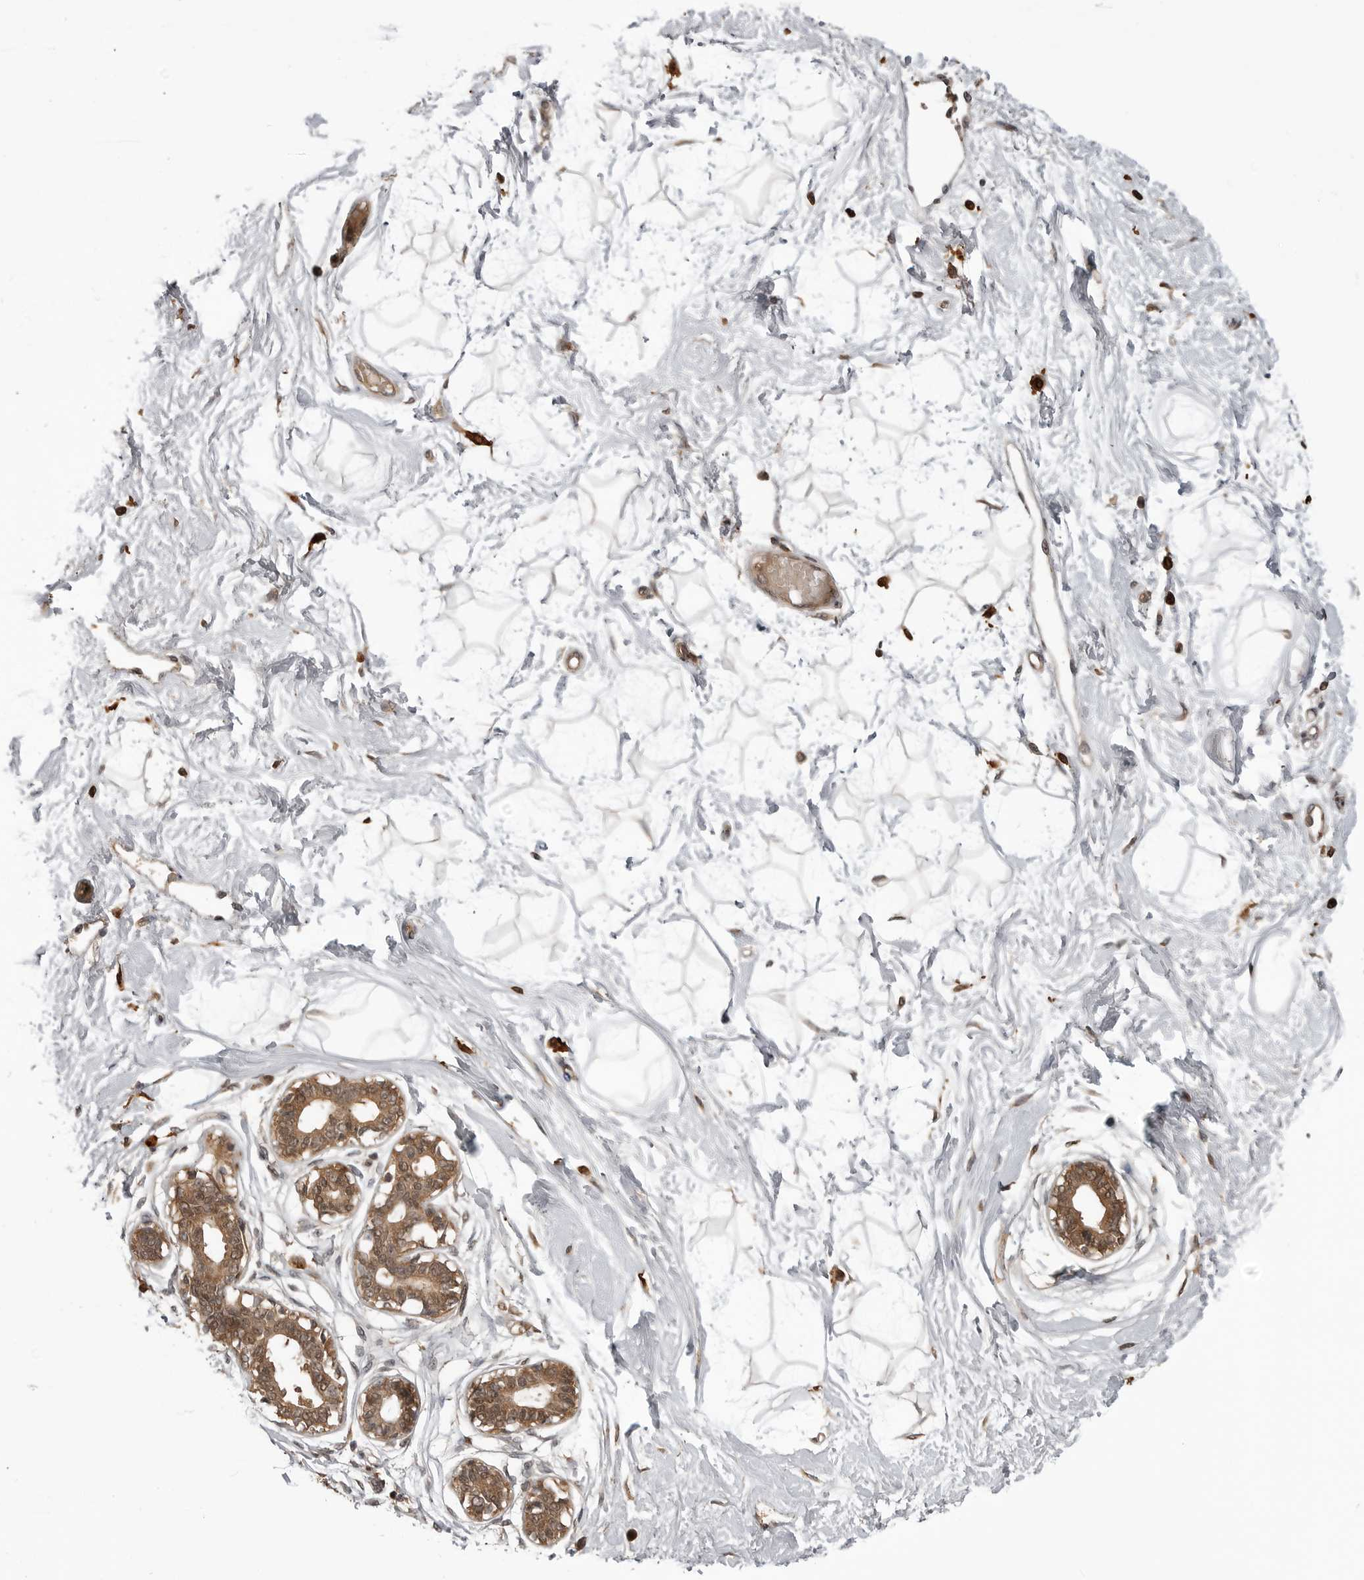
{"staining": {"intensity": "negative", "quantity": "none", "location": "none"}, "tissue": "breast", "cell_type": "Adipocytes", "image_type": "normal", "snomed": [{"axis": "morphology", "description": "Normal tissue, NOS"}, {"axis": "topography", "description": "Breast"}], "caption": "Immunohistochemistry image of benign breast stained for a protein (brown), which exhibits no staining in adipocytes. The staining is performed using DAB (3,3'-diaminobenzidine) brown chromogen with nuclei counter-stained in using hematoxylin.", "gene": "AKAP7", "patient": {"sex": "female", "age": 45}}